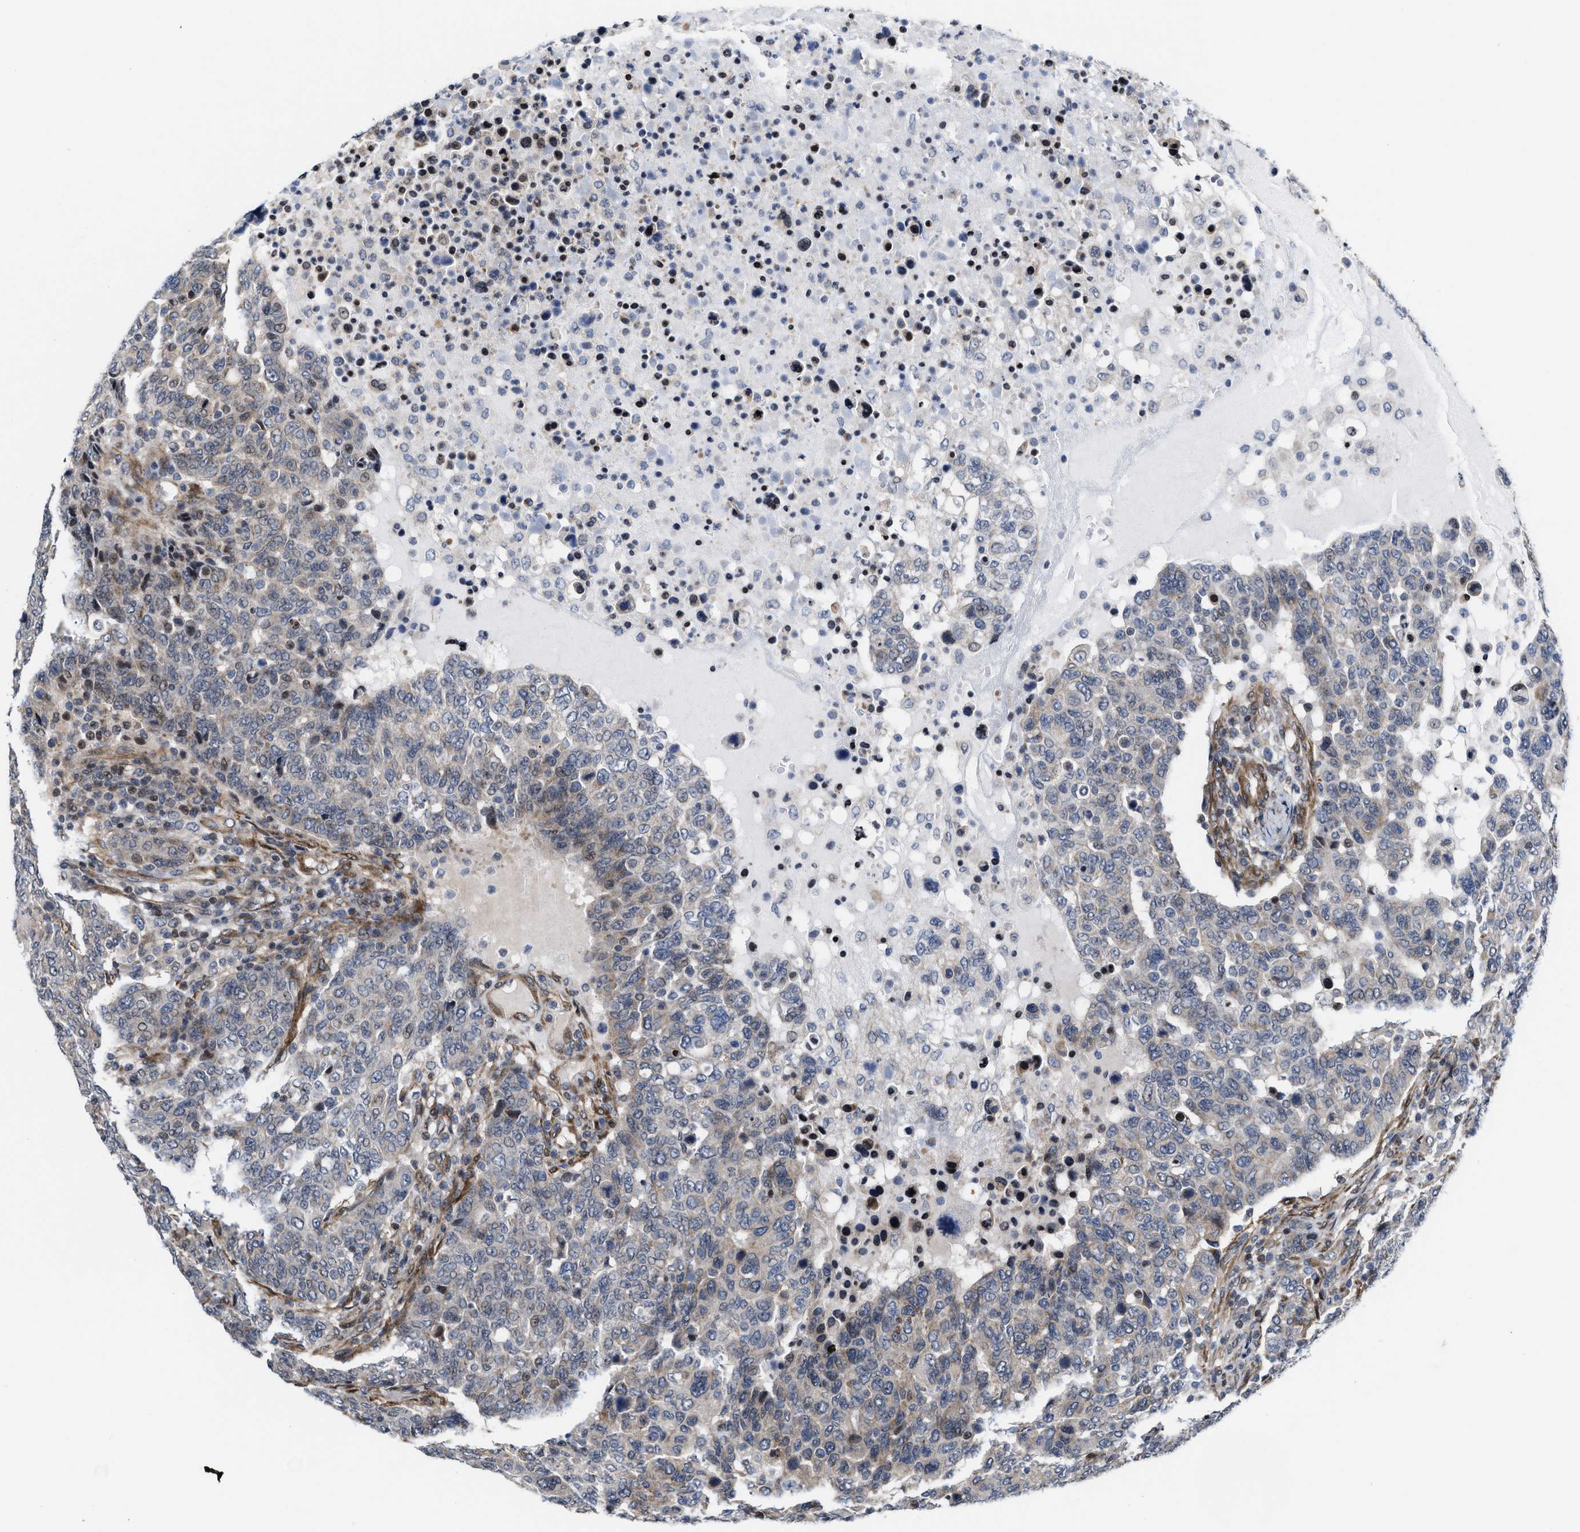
{"staining": {"intensity": "weak", "quantity": "<25%", "location": "cytoplasmic/membranous"}, "tissue": "breast cancer", "cell_type": "Tumor cells", "image_type": "cancer", "snomed": [{"axis": "morphology", "description": "Duct carcinoma"}, {"axis": "topography", "description": "Breast"}], "caption": "Breast cancer was stained to show a protein in brown. There is no significant staining in tumor cells.", "gene": "TGFB1I1", "patient": {"sex": "female", "age": 37}}